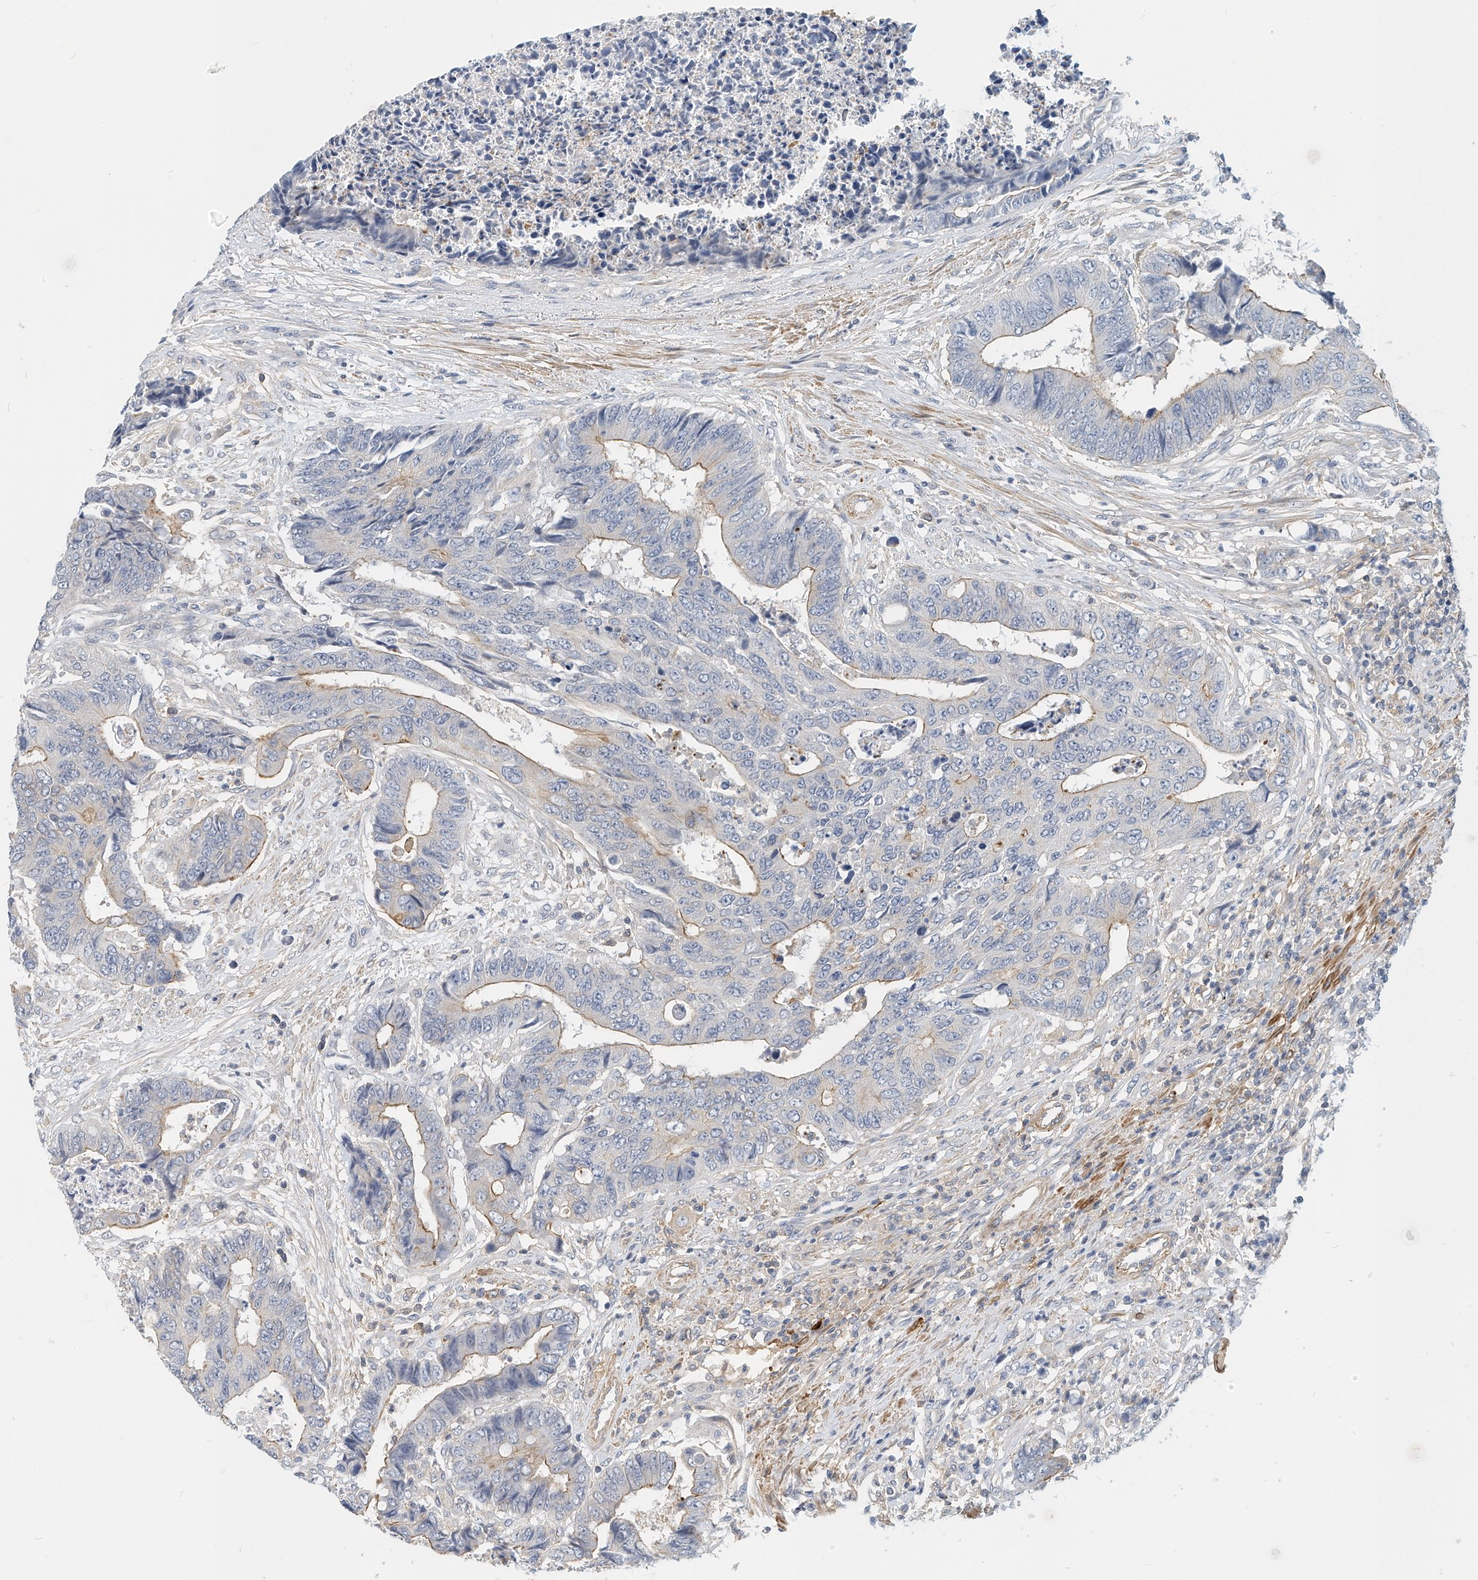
{"staining": {"intensity": "moderate", "quantity": "<25%", "location": "cytoplasmic/membranous"}, "tissue": "colorectal cancer", "cell_type": "Tumor cells", "image_type": "cancer", "snomed": [{"axis": "morphology", "description": "Adenocarcinoma, NOS"}, {"axis": "topography", "description": "Rectum"}], "caption": "DAB (3,3'-diaminobenzidine) immunohistochemical staining of colorectal adenocarcinoma exhibits moderate cytoplasmic/membranous protein expression in approximately <25% of tumor cells.", "gene": "MICAL1", "patient": {"sex": "male", "age": 84}}